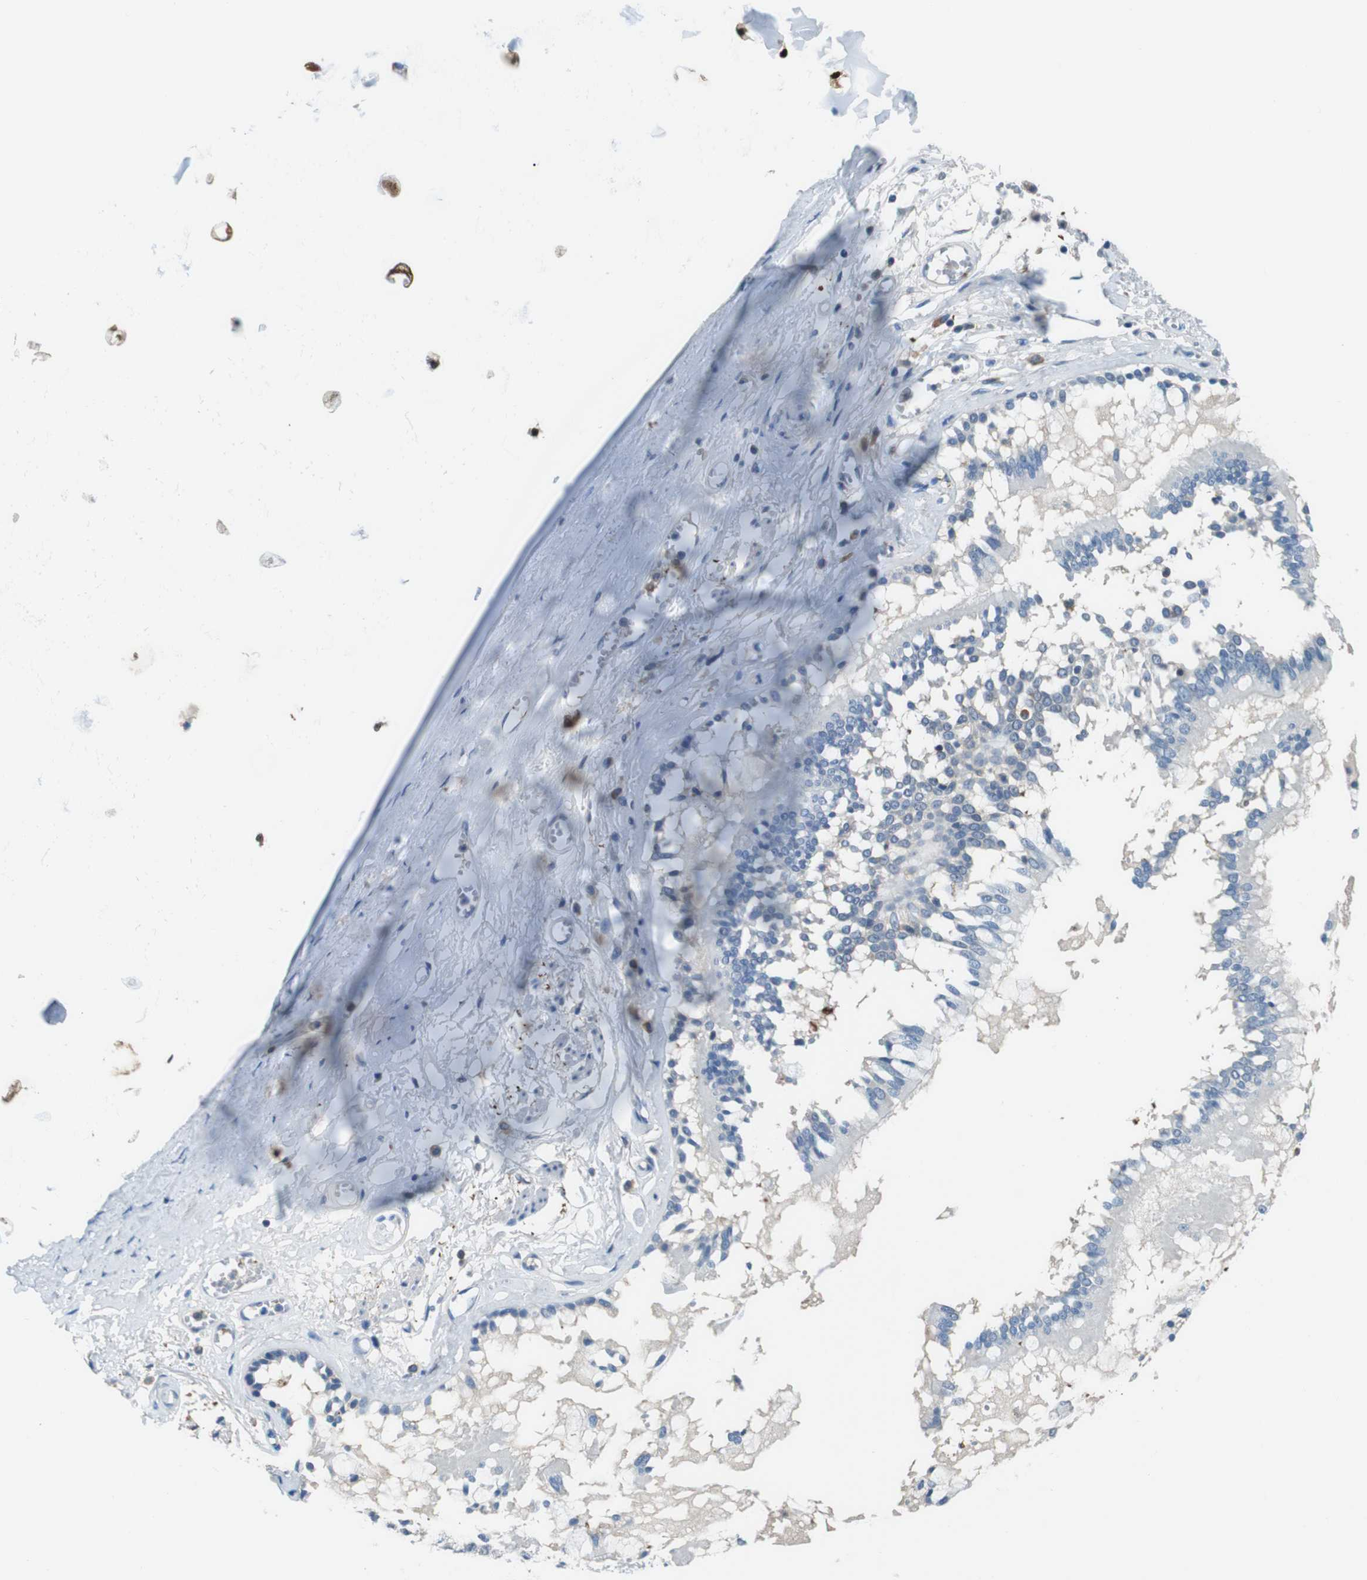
{"staining": {"intensity": "negative", "quantity": "none", "location": "none"}, "tissue": "bronchus", "cell_type": "Respiratory epithelial cells", "image_type": "normal", "snomed": [{"axis": "morphology", "description": "Normal tissue, NOS"}, {"axis": "morphology", "description": "Inflammation, NOS"}, {"axis": "topography", "description": "Cartilage tissue"}, {"axis": "topography", "description": "Lung"}], "caption": "Human bronchus stained for a protein using IHC displays no expression in respiratory epithelial cells.", "gene": "NANOS2", "patient": {"sex": "male", "age": 71}}